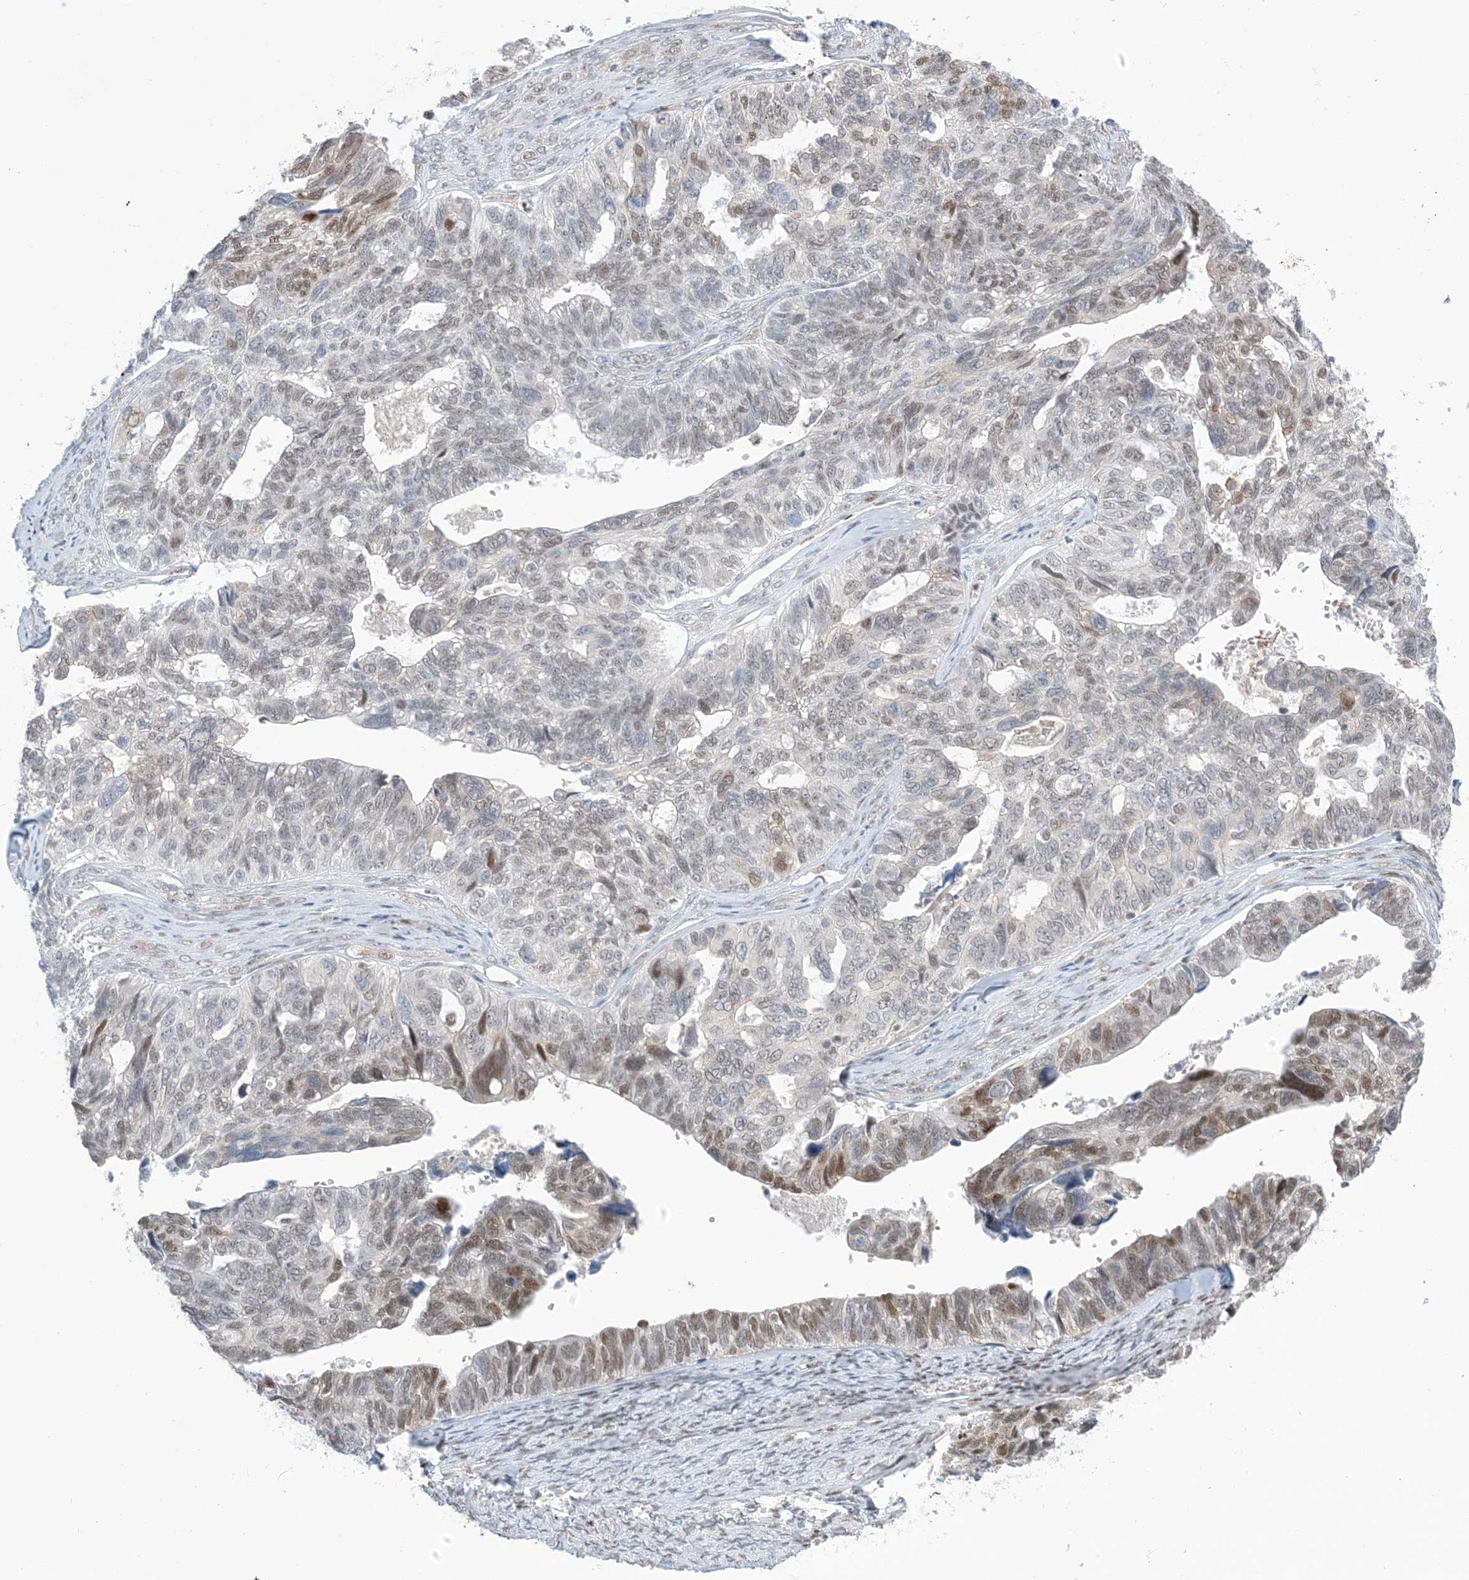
{"staining": {"intensity": "moderate", "quantity": "<25%", "location": "nuclear"}, "tissue": "ovarian cancer", "cell_type": "Tumor cells", "image_type": "cancer", "snomed": [{"axis": "morphology", "description": "Cystadenocarcinoma, serous, NOS"}, {"axis": "topography", "description": "Ovary"}], "caption": "Immunohistochemical staining of ovarian serous cystadenocarcinoma displays low levels of moderate nuclear protein expression in approximately <25% of tumor cells. (Brightfield microscopy of DAB IHC at high magnification).", "gene": "TFPT", "patient": {"sex": "female", "age": 79}}